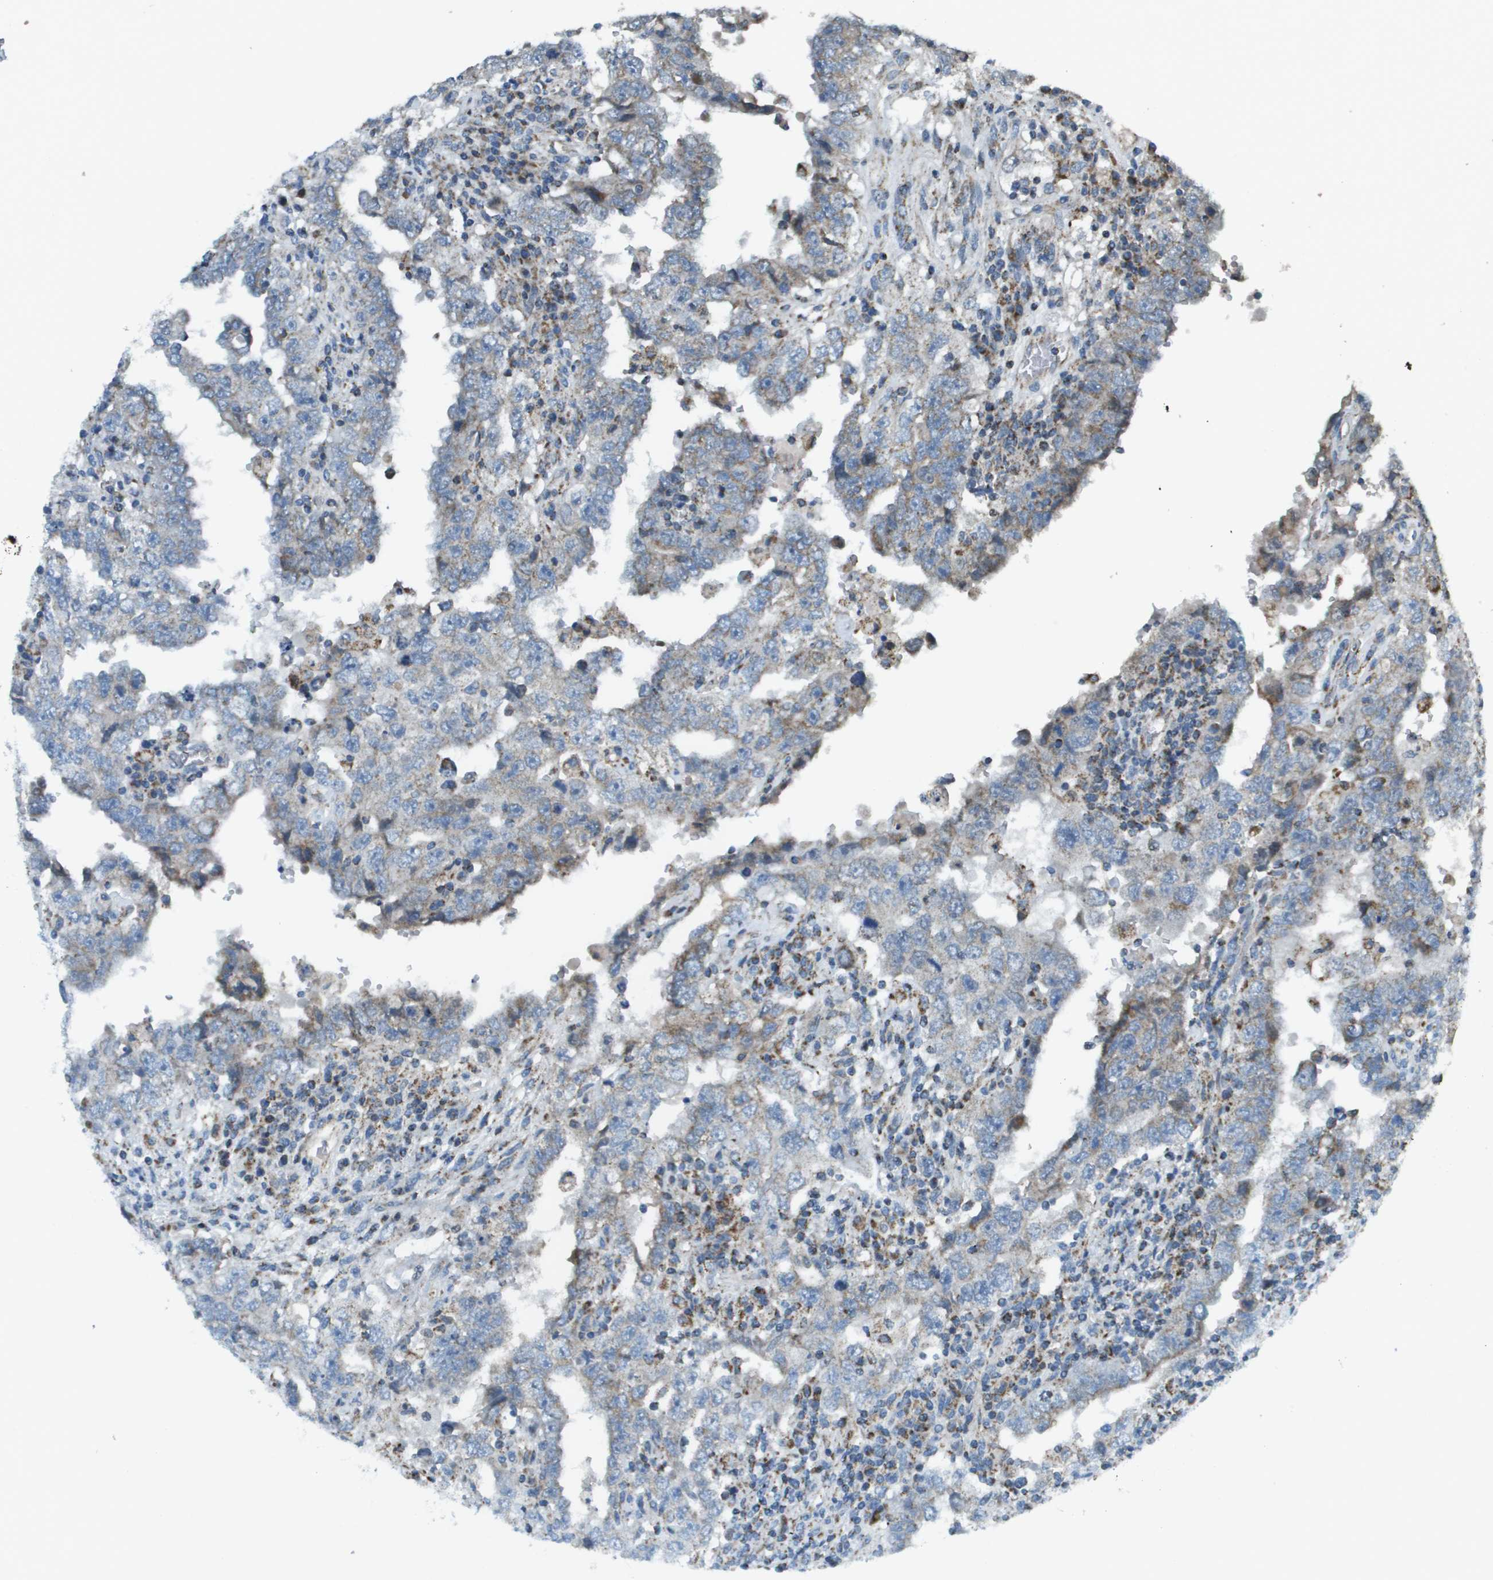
{"staining": {"intensity": "weak", "quantity": "<25%", "location": "cytoplasmic/membranous"}, "tissue": "testis cancer", "cell_type": "Tumor cells", "image_type": "cancer", "snomed": [{"axis": "morphology", "description": "Carcinoma, Embryonal, NOS"}, {"axis": "topography", "description": "Testis"}], "caption": "Tumor cells show no significant protein positivity in testis cancer (embryonal carcinoma). The staining is performed using DAB (3,3'-diaminobenzidine) brown chromogen with nuclei counter-stained in using hematoxylin.", "gene": "NRK", "patient": {"sex": "male", "age": 26}}